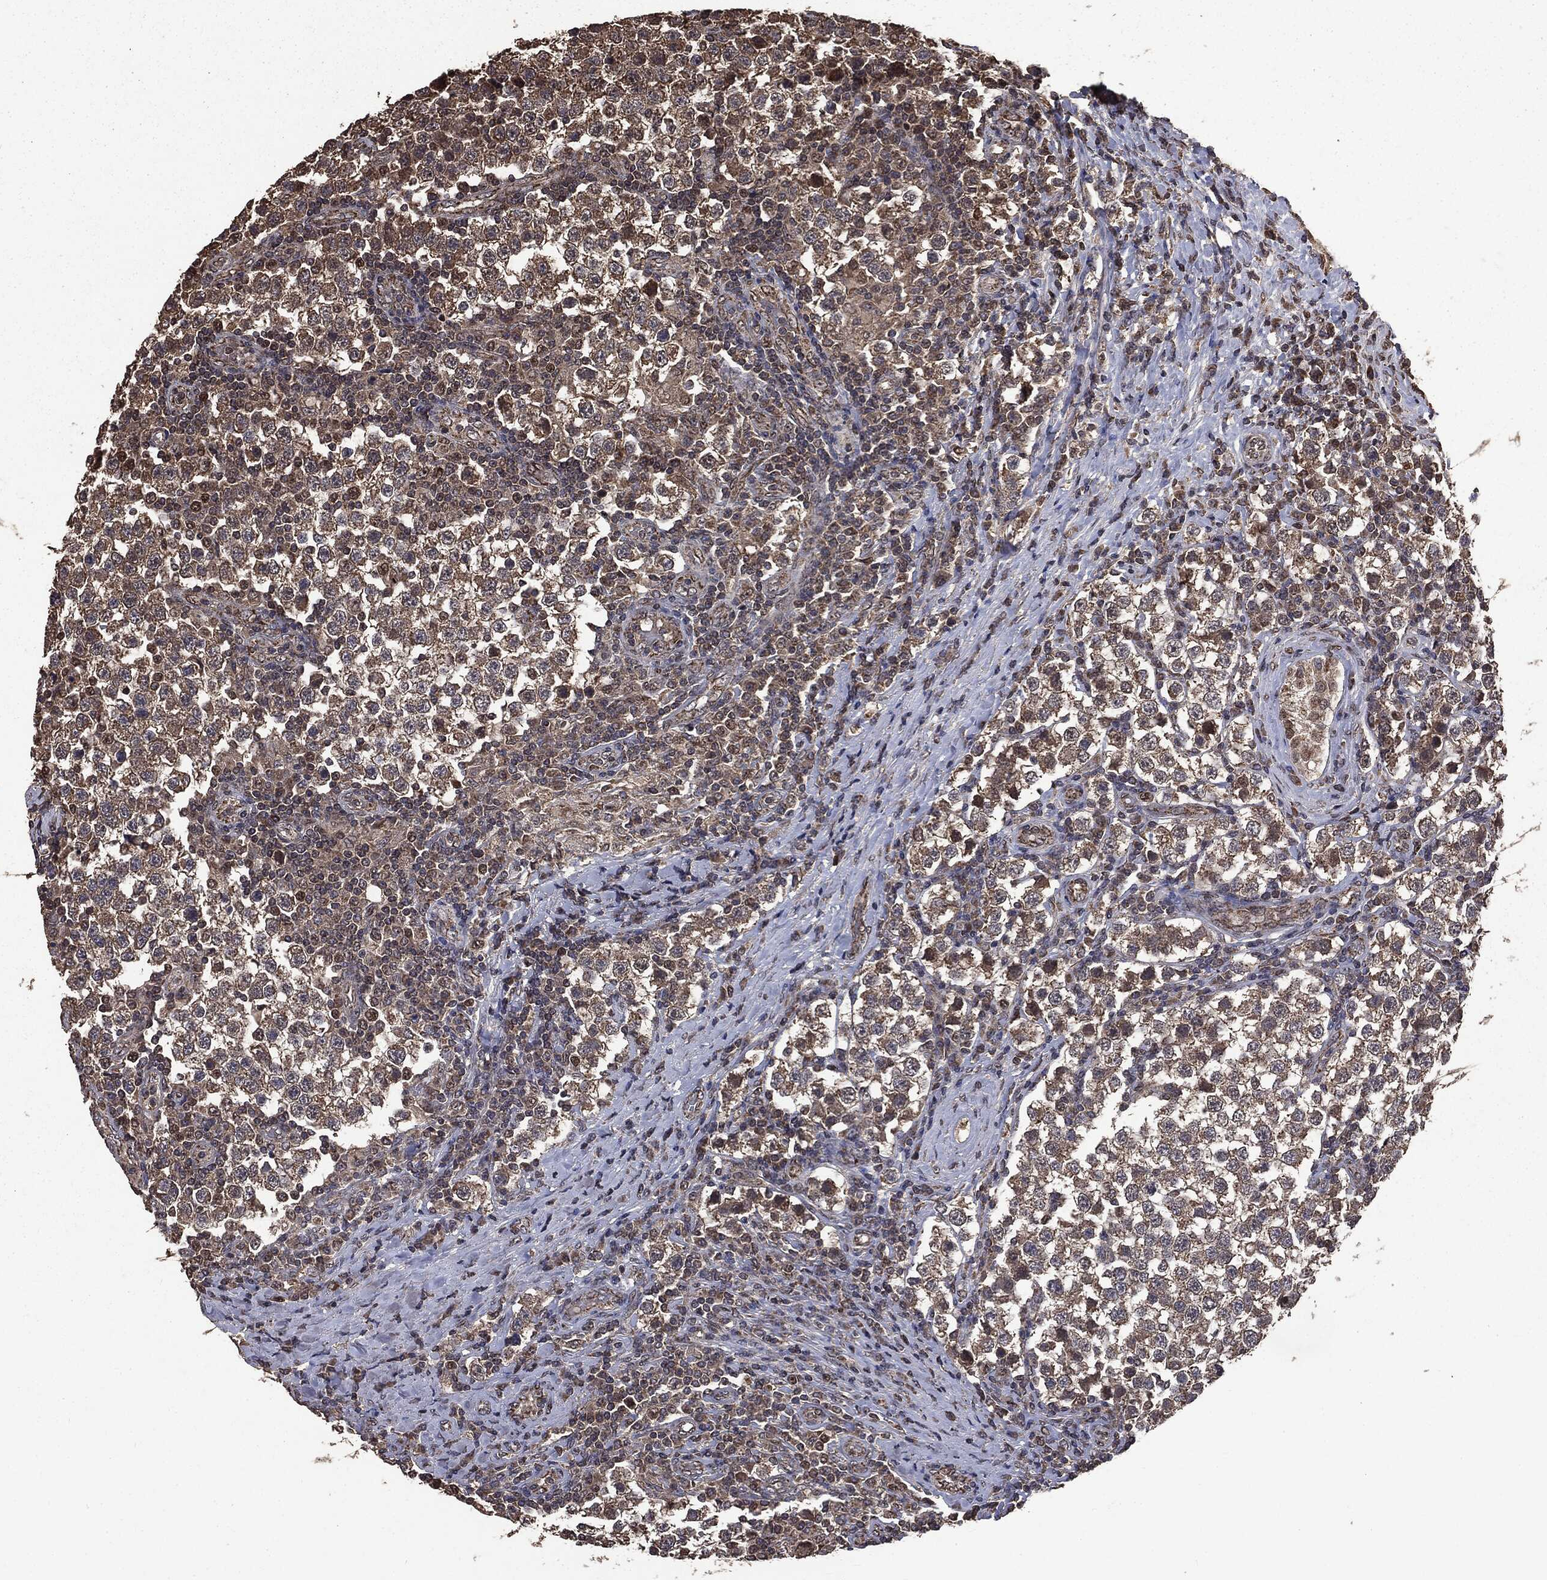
{"staining": {"intensity": "weak", "quantity": ">75%", "location": "cytoplasmic/membranous"}, "tissue": "testis cancer", "cell_type": "Tumor cells", "image_type": "cancer", "snomed": [{"axis": "morphology", "description": "Seminoma, NOS"}, {"axis": "topography", "description": "Testis"}], "caption": "This is an image of IHC staining of seminoma (testis), which shows weak positivity in the cytoplasmic/membranous of tumor cells.", "gene": "PPP6R2", "patient": {"sex": "male", "age": 34}}